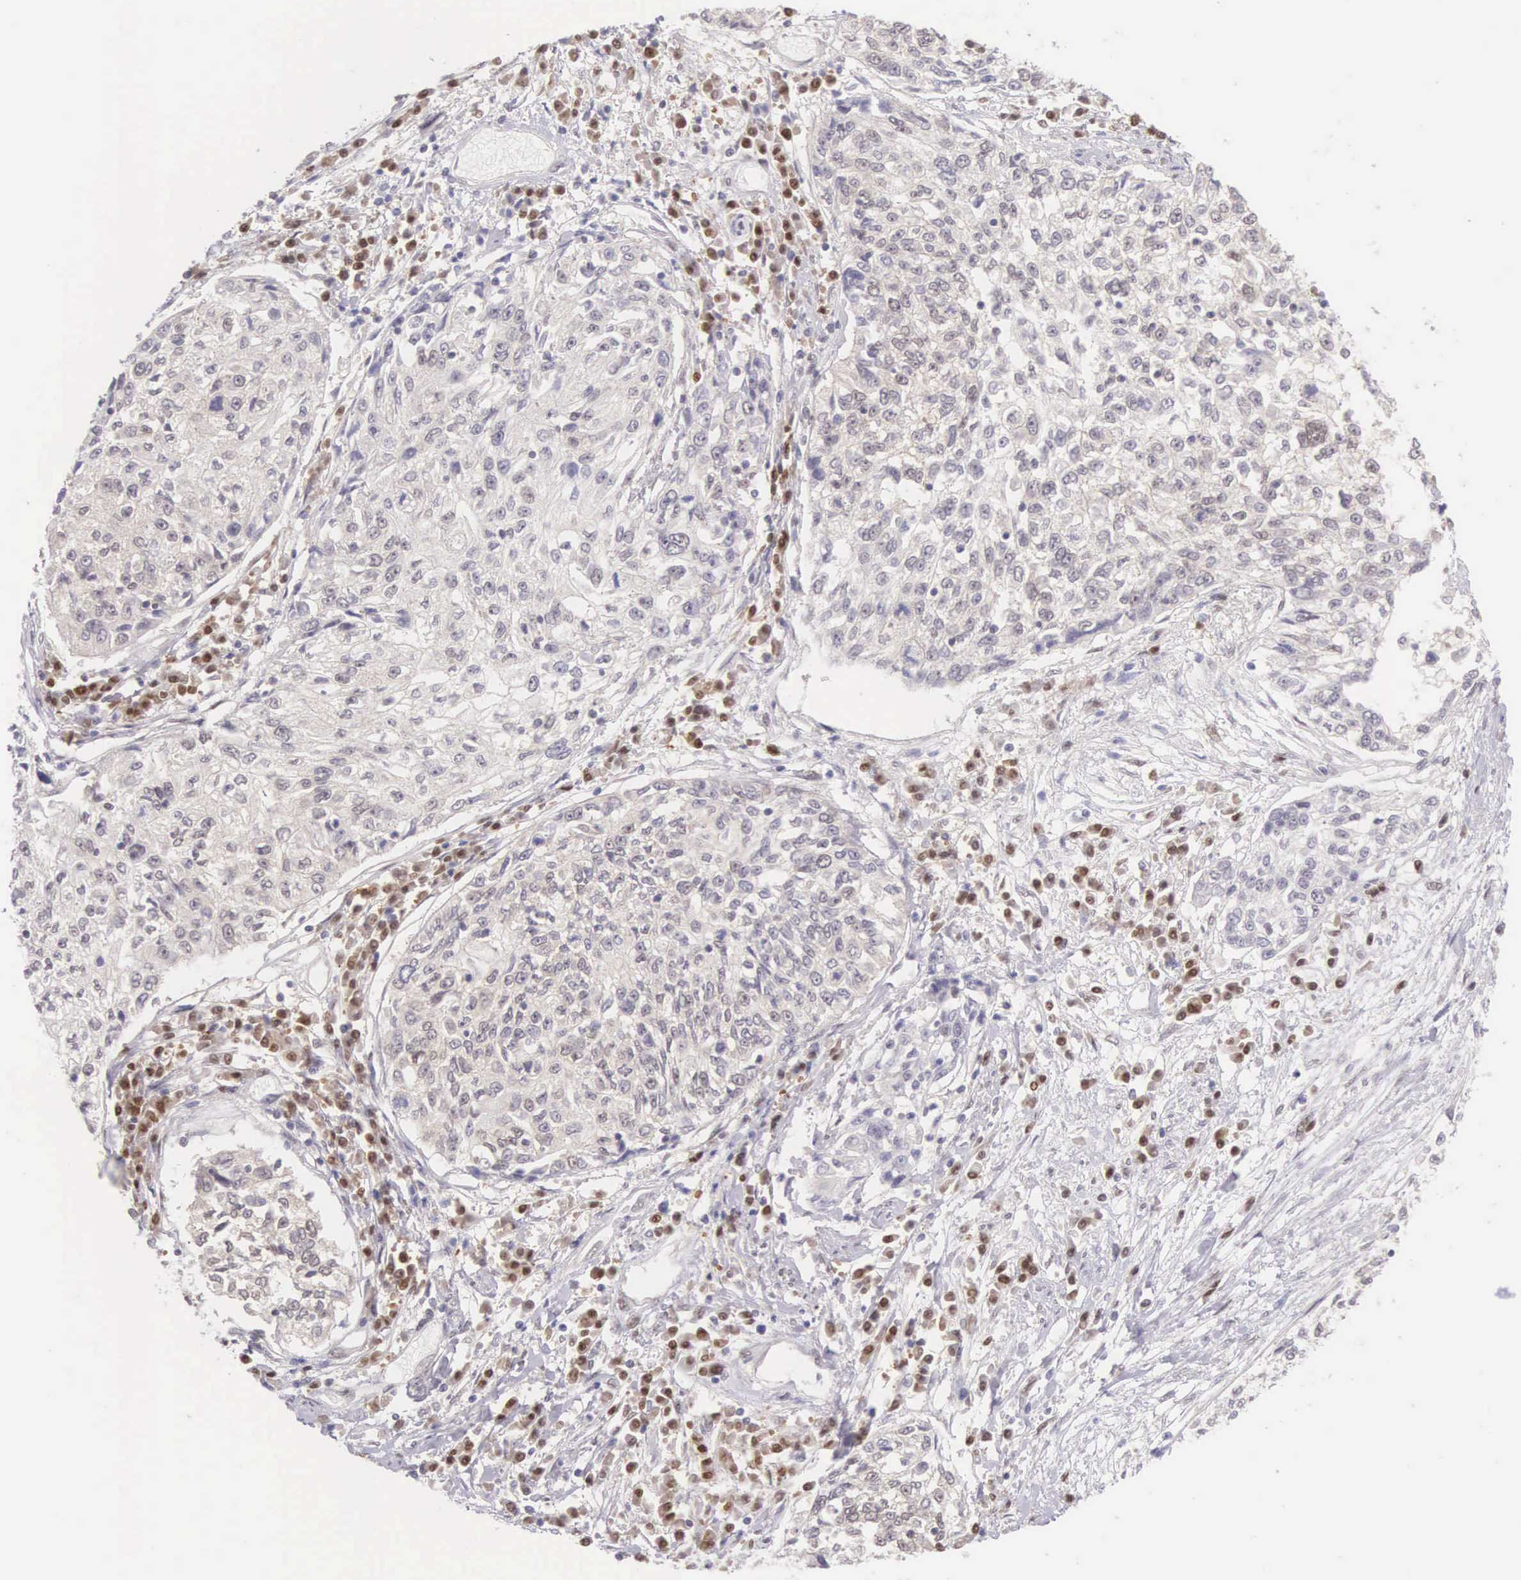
{"staining": {"intensity": "weak", "quantity": "25%-75%", "location": "nuclear"}, "tissue": "cervical cancer", "cell_type": "Tumor cells", "image_type": "cancer", "snomed": [{"axis": "morphology", "description": "Squamous cell carcinoma, NOS"}, {"axis": "topography", "description": "Cervix"}], "caption": "The histopathology image exhibits a brown stain indicating the presence of a protein in the nuclear of tumor cells in cervical squamous cell carcinoma. The protein of interest is shown in brown color, while the nuclei are stained blue.", "gene": "CCDC117", "patient": {"sex": "female", "age": 57}}